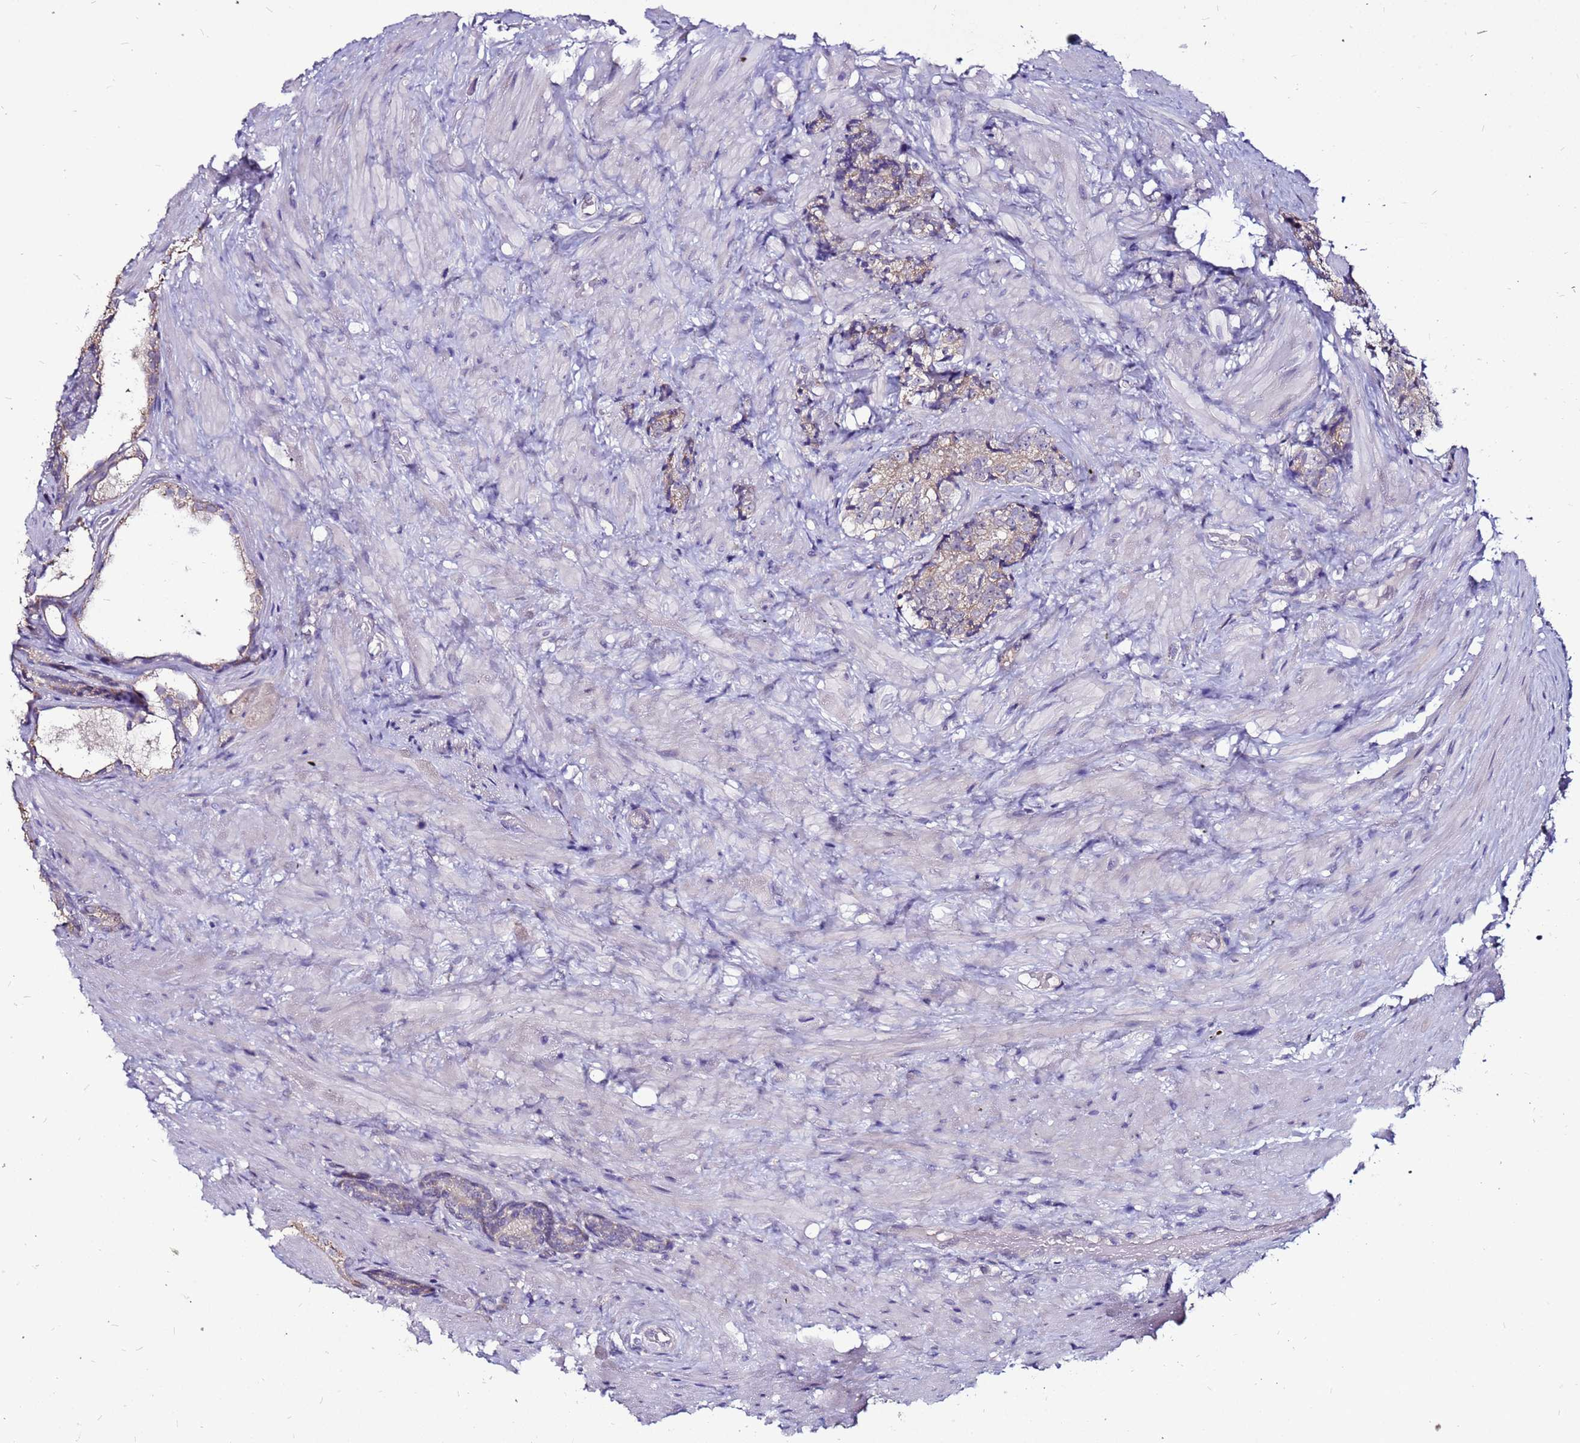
{"staining": {"intensity": "negative", "quantity": "none", "location": "none"}, "tissue": "prostate cancer", "cell_type": "Tumor cells", "image_type": "cancer", "snomed": [{"axis": "morphology", "description": "Adenocarcinoma, High grade"}, {"axis": "topography", "description": "Prostate"}], "caption": "IHC histopathology image of neoplastic tissue: human prostate cancer (high-grade adenocarcinoma) stained with DAB reveals no significant protein expression in tumor cells.", "gene": "SLC44A3", "patient": {"sex": "male", "age": 69}}